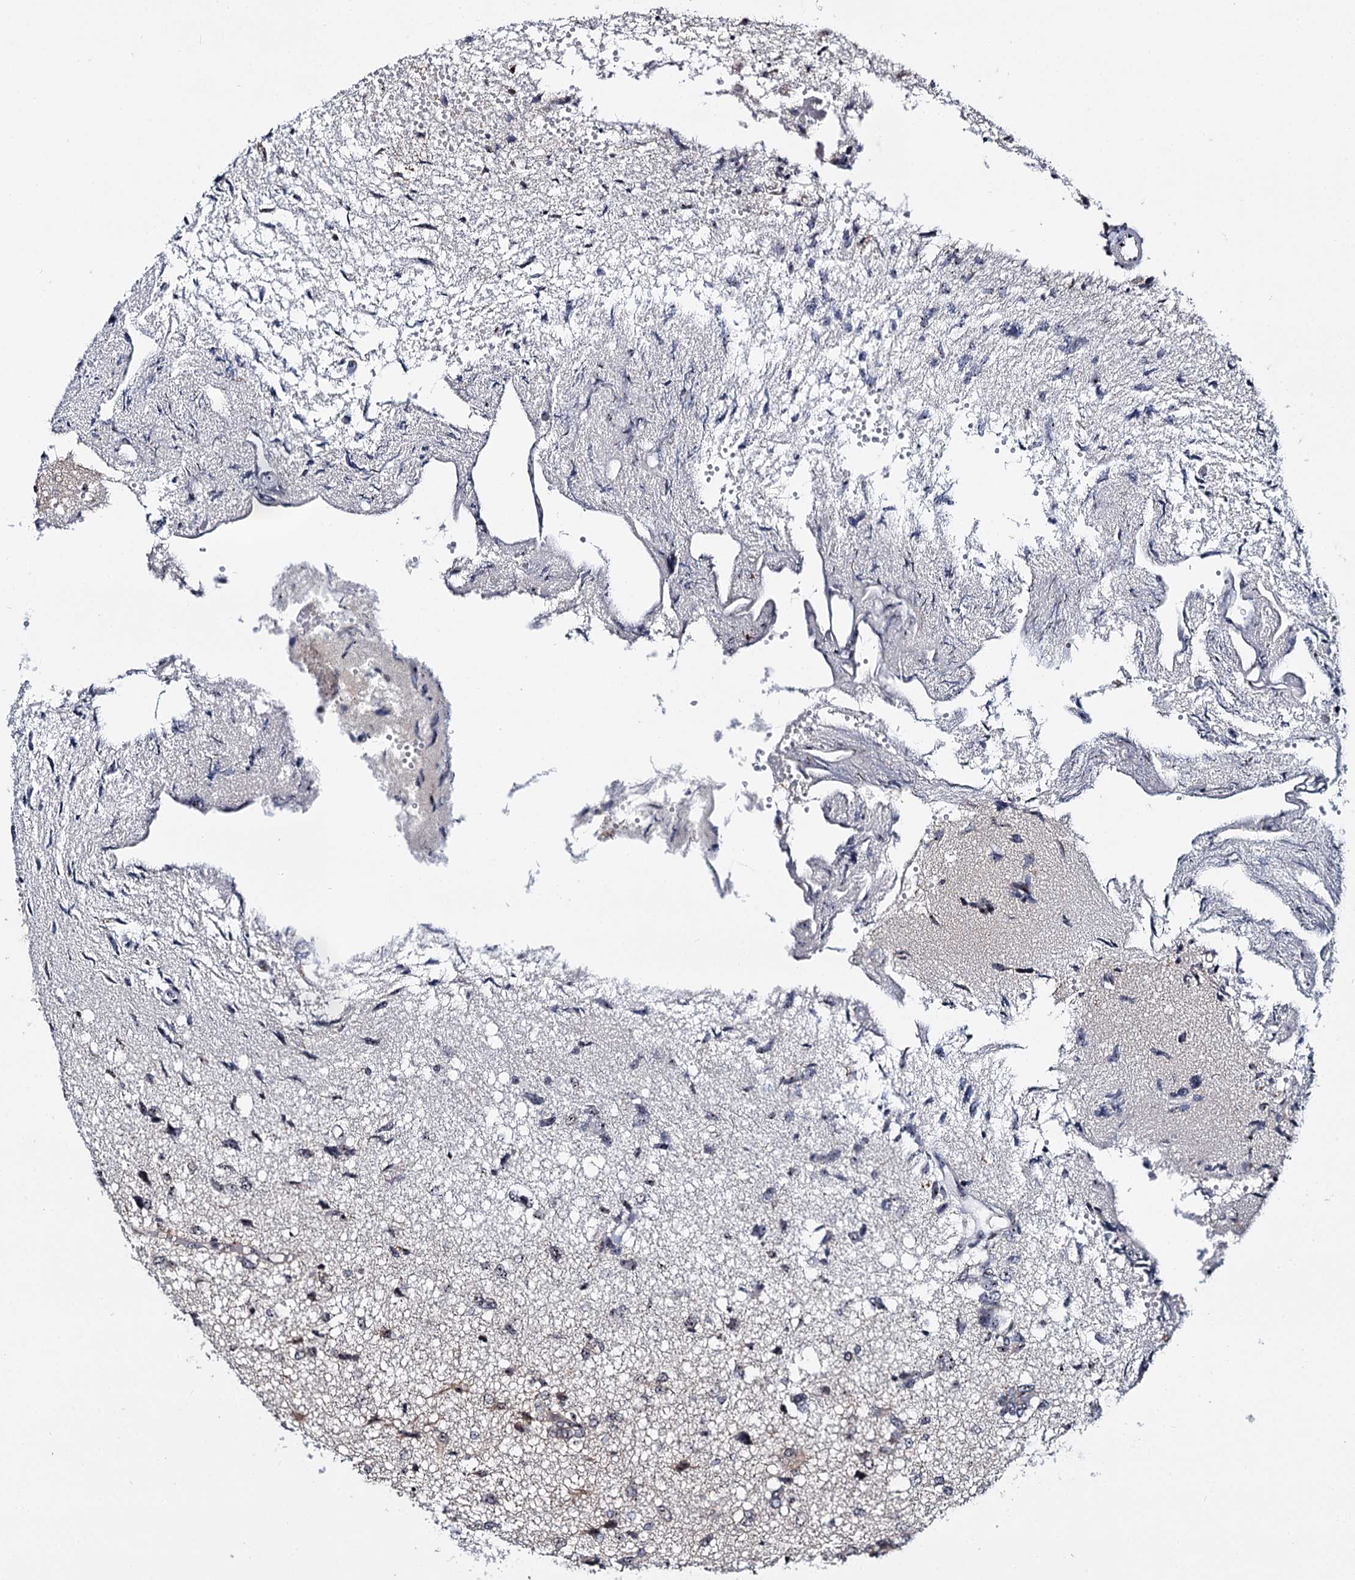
{"staining": {"intensity": "moderate", "quantity": "<25%", "location": "nuclear"}, "tissue": "glioma", "cell_type": "Tumor cells", "image_type": "cancer", "snomed": [{"axis": "morphology", "description": "Glioma, malignant, High grade"}, {"axis": "topography", "description": "Brain"}], "caption": "An image showing moderate nuclear positivity in about <25% of tumor cells in glioma, as visualized by brown immunohistochemical staining.", "gene": "SUPT20H", "patient": {"sex": "female", "age": 59}}